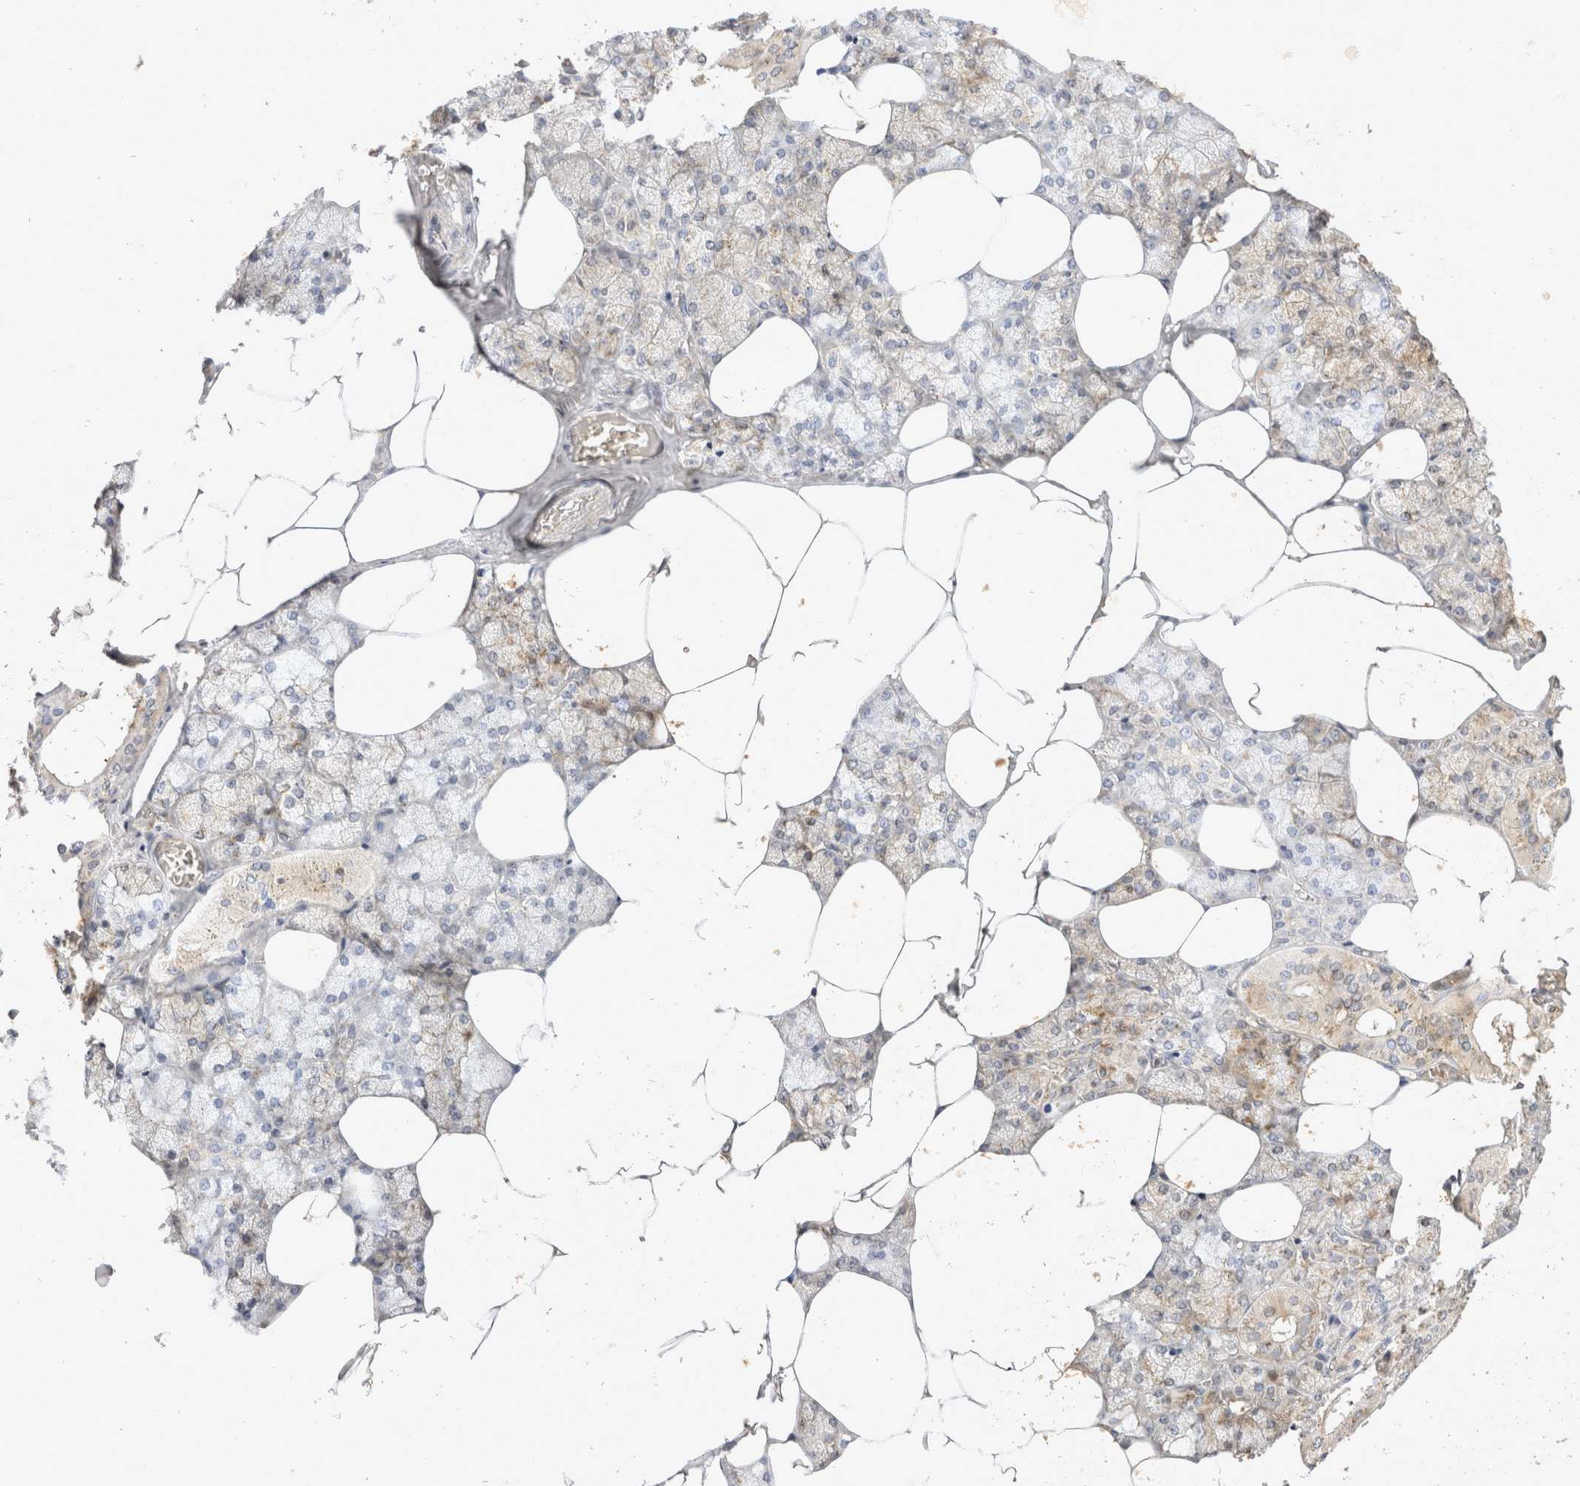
{"staining": {"intensity": "weak", "quantity": "25%-75%", "location": "cytoplasmic/membranous"}, "tissue": "salivary gland", "cell_type": "Glandular cells", "image_type": "normal", "snomed": [{"axis": "morphology", "description": "Normal tissue, NOS"}, {"axis": "topography", "description": "Salivary gland"}], "caption": "This micrograph displays immunohistochemistry (IHC) staining of unremarkable human salivary gland, with low weak cytoplasmic/membranous staining in approximately 25%-75% of glandular cells.", "gene": "EIF4G3", "patient": {"sex": "male", "age": 62}}